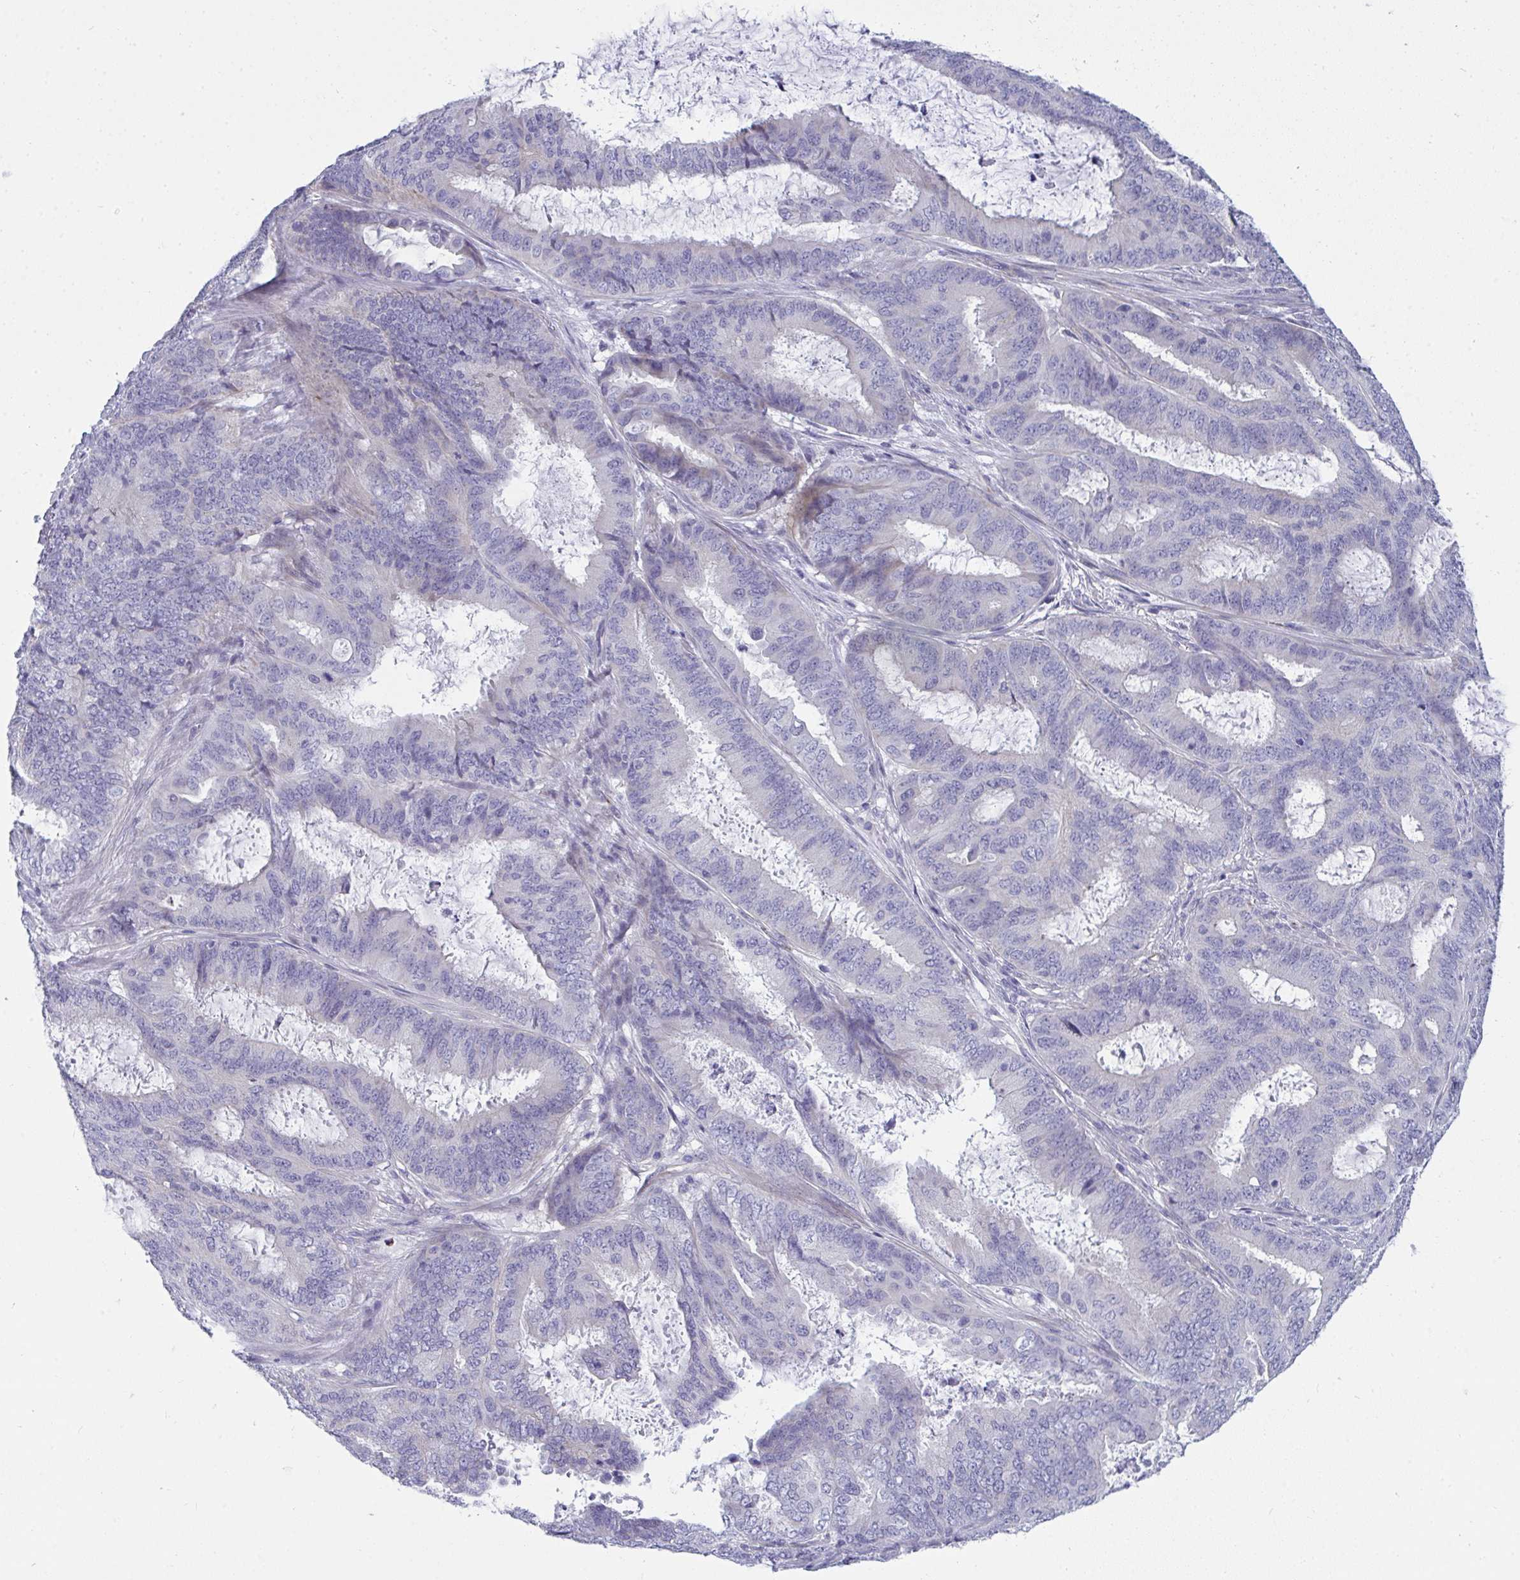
{"staining": {"intensity": "negative", "quantity": "none", "location": "none"}, "tissue": "endometrial cancer", "cell_type": "Tumor cells", "image_type": "cancer", "snomed": [{"axis": "morphology", "description": "Adenocarcinoma, NOS"}, {"axis": "topography", "description": "Endometrium"}], "caption": "This is an immunohistochemistry micrograph of endometrial adenocarcinoma. There is no positivity in tumor cells.", "gene": "TSBP1", "patient": {"sex": "female", "age": 51}}